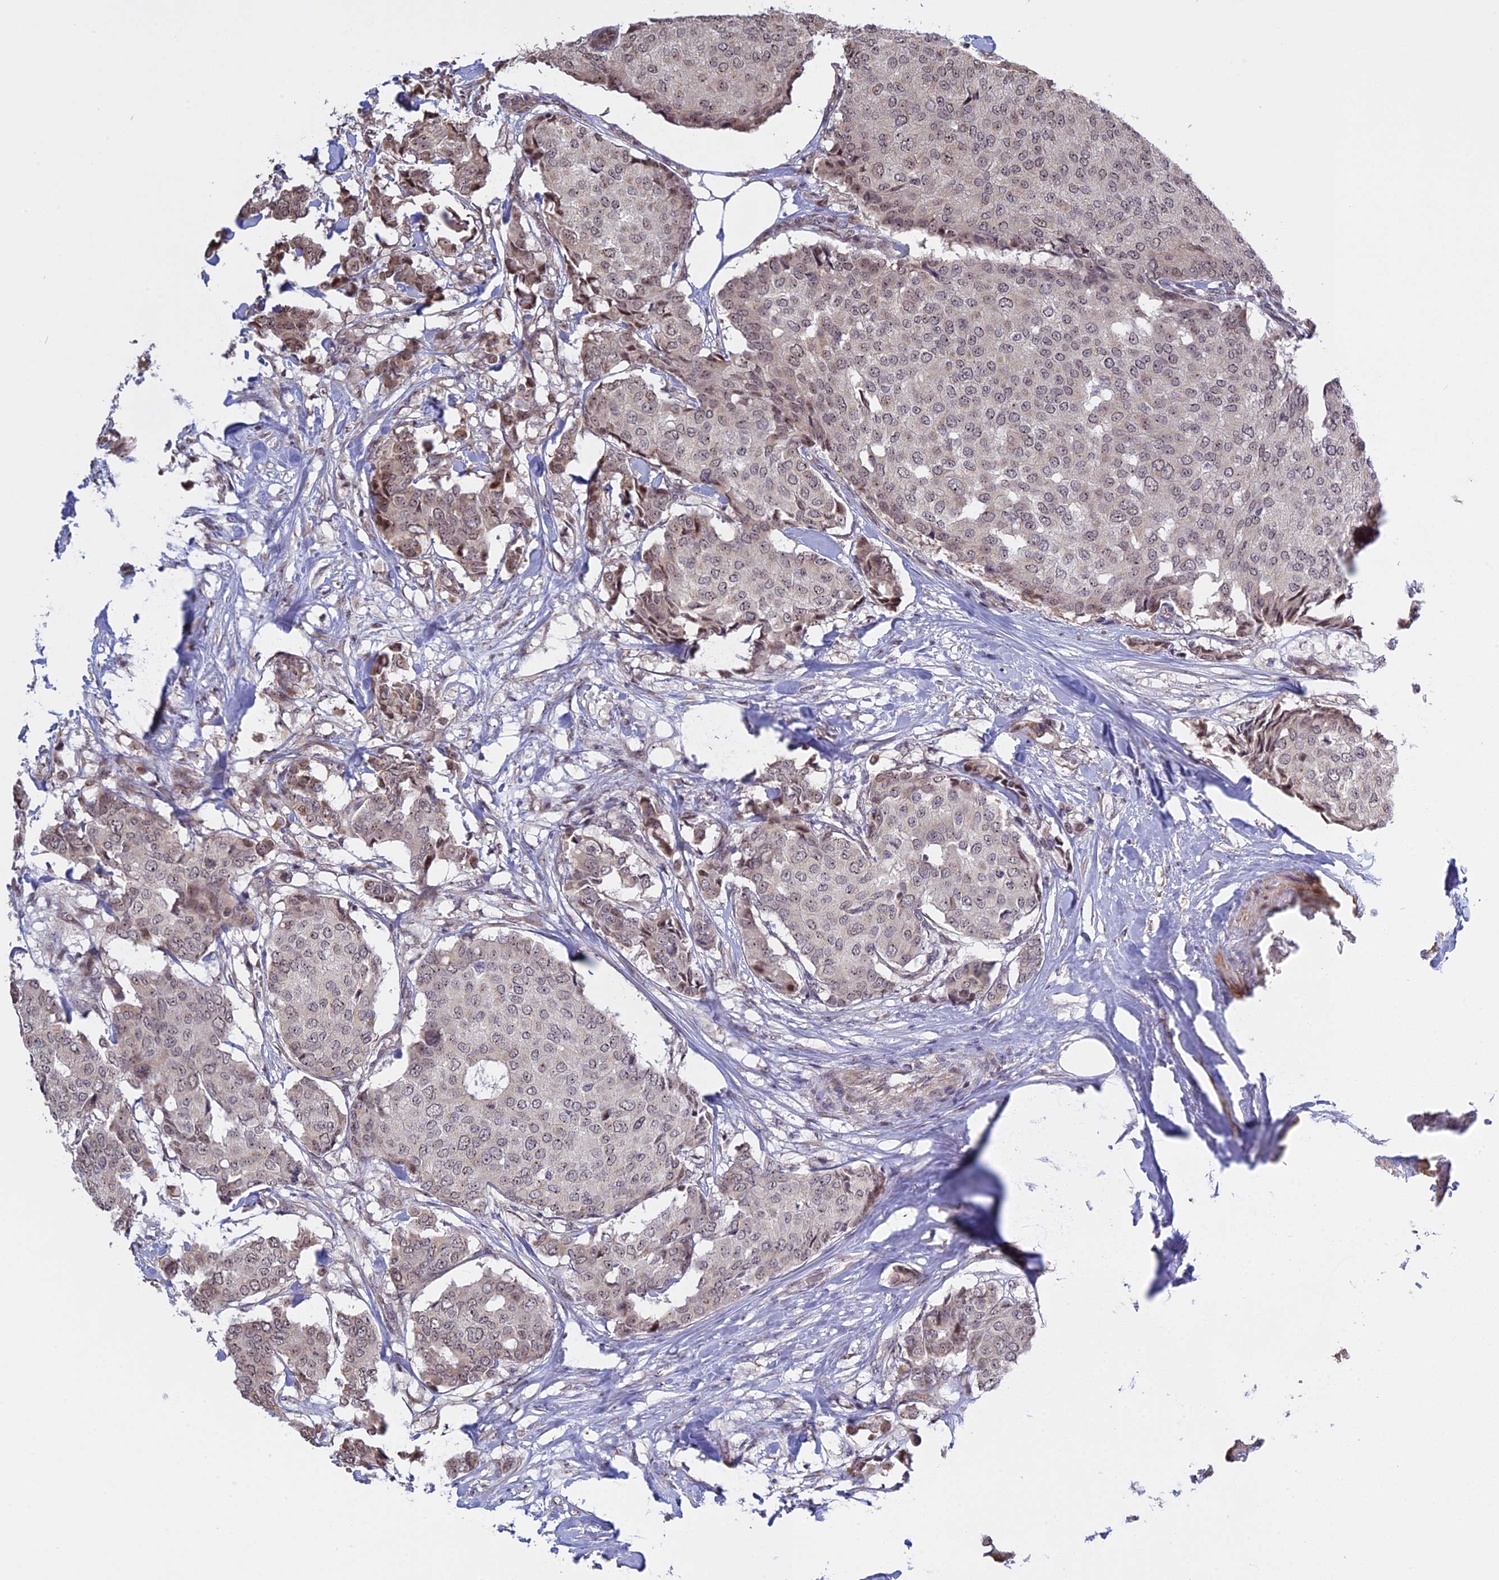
{"staining": {"intensity": "weak", "quantity": "<25%", "location": "nuclear"}, "tissue": "breast cancer", "cell_type": "Tumor cells", "image_type": "cancer", "snomed": [{"axis": "morphology", "description": "Duct carcinoma"}, {"axis": "topography", "description": "Breast"}], "caption": "An immunohistochemistry photomicrograph of breast cancer (invasive ductal carcinoma) is shown. There is no staining in tumor cells of breast cancer (invasive ductal carcinoma). Nuclei are stained in blue.", "gene": "MGA", "patient": {"sex": "female", "age": 75}}